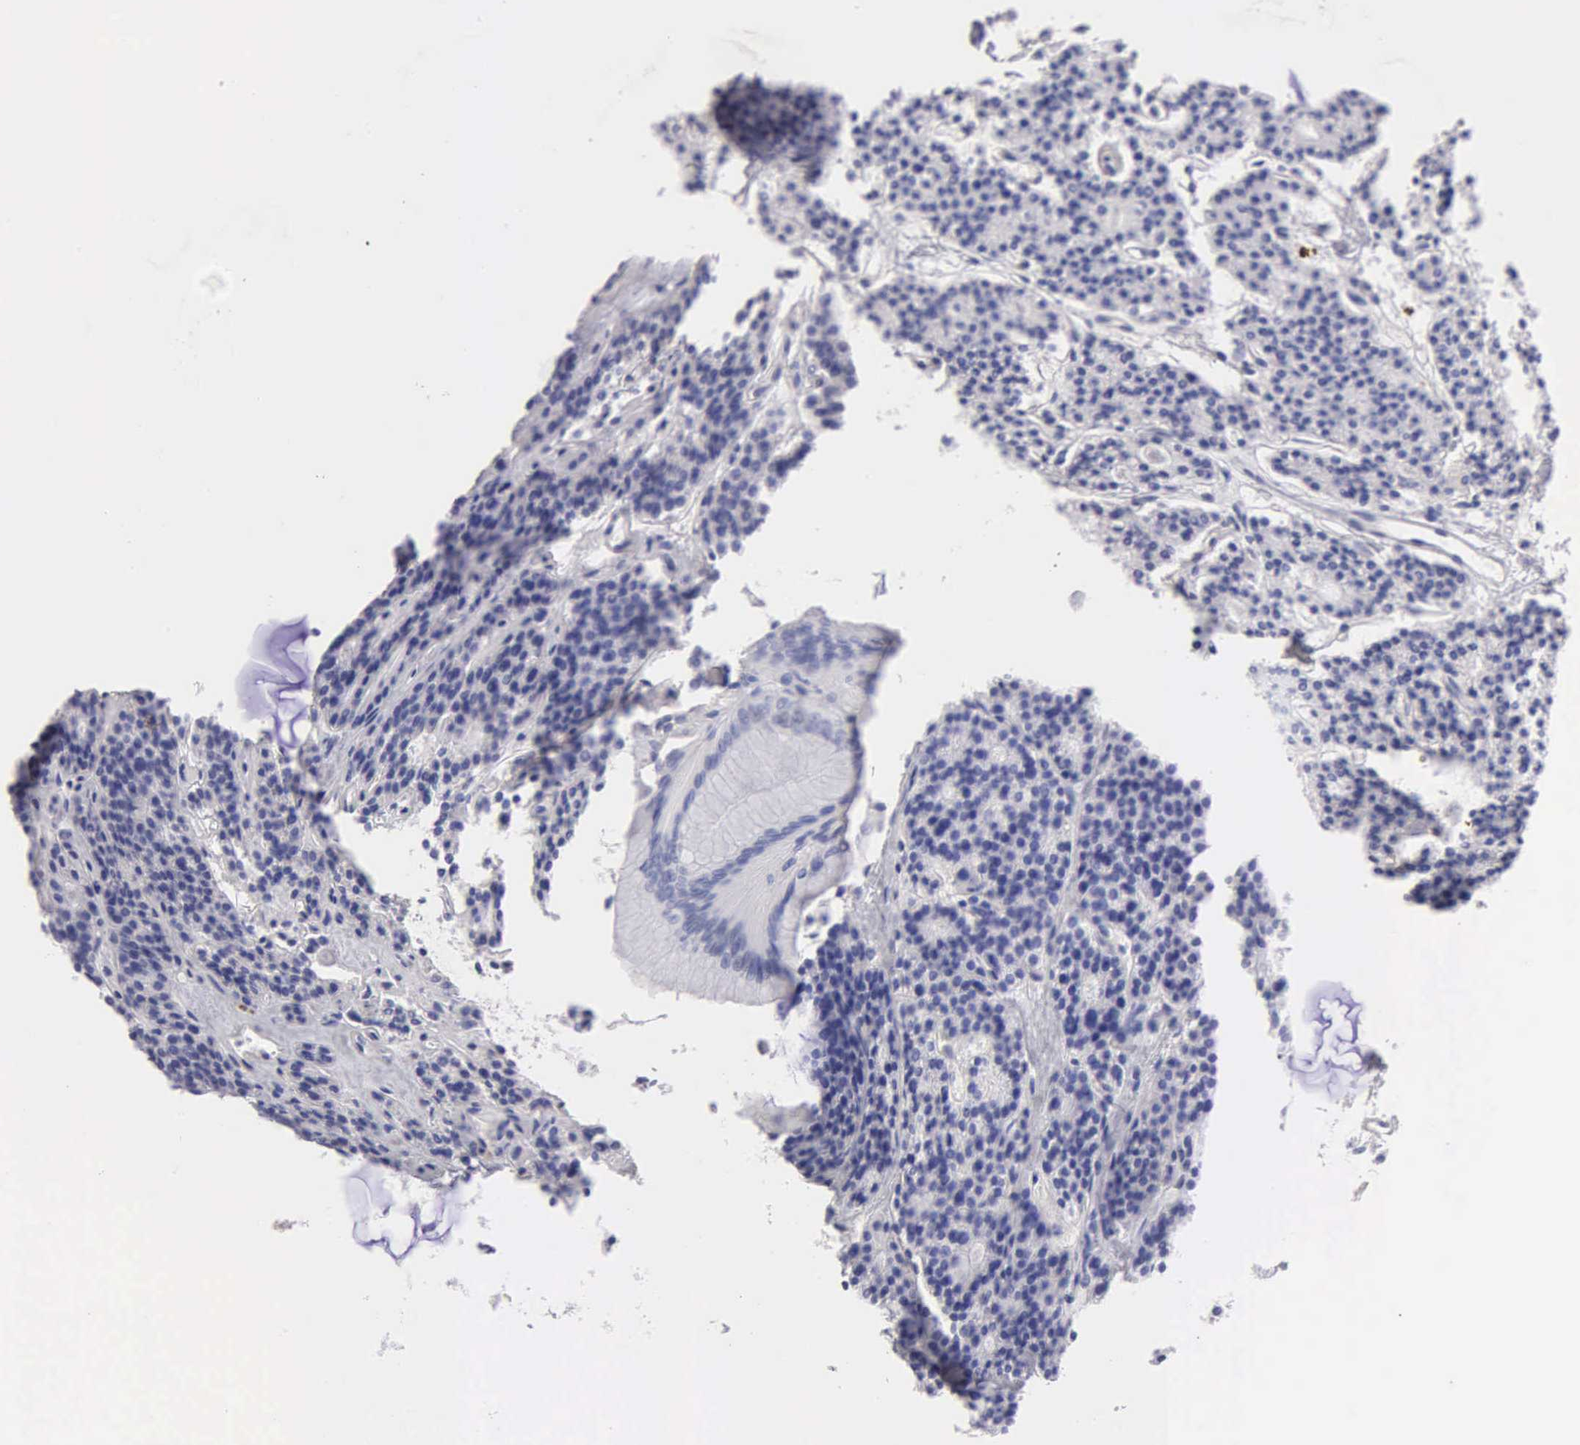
{"staining": {"intensity": "negative", "quantity": "none", "location": "none"}, "tissue": "parathyroid gland", "cell_type": "Glandular cells", "image_type": "normal", "snomed": [{"axis": "morphology", "description": "Normal tissue, NOS"}, {"axis": "topography", "description": "Parathyroid gland"}], "caption": "Glandular cells are negative for brown protein staining in benign parathyroid gland. The staining was performed using DAB to visualize the protein expression in brown, while the nuclei were stained in blue with hematoxylin (Magnification: 20x).", "gene": "APP", "patient": {"sex": "female", "age": 70}}